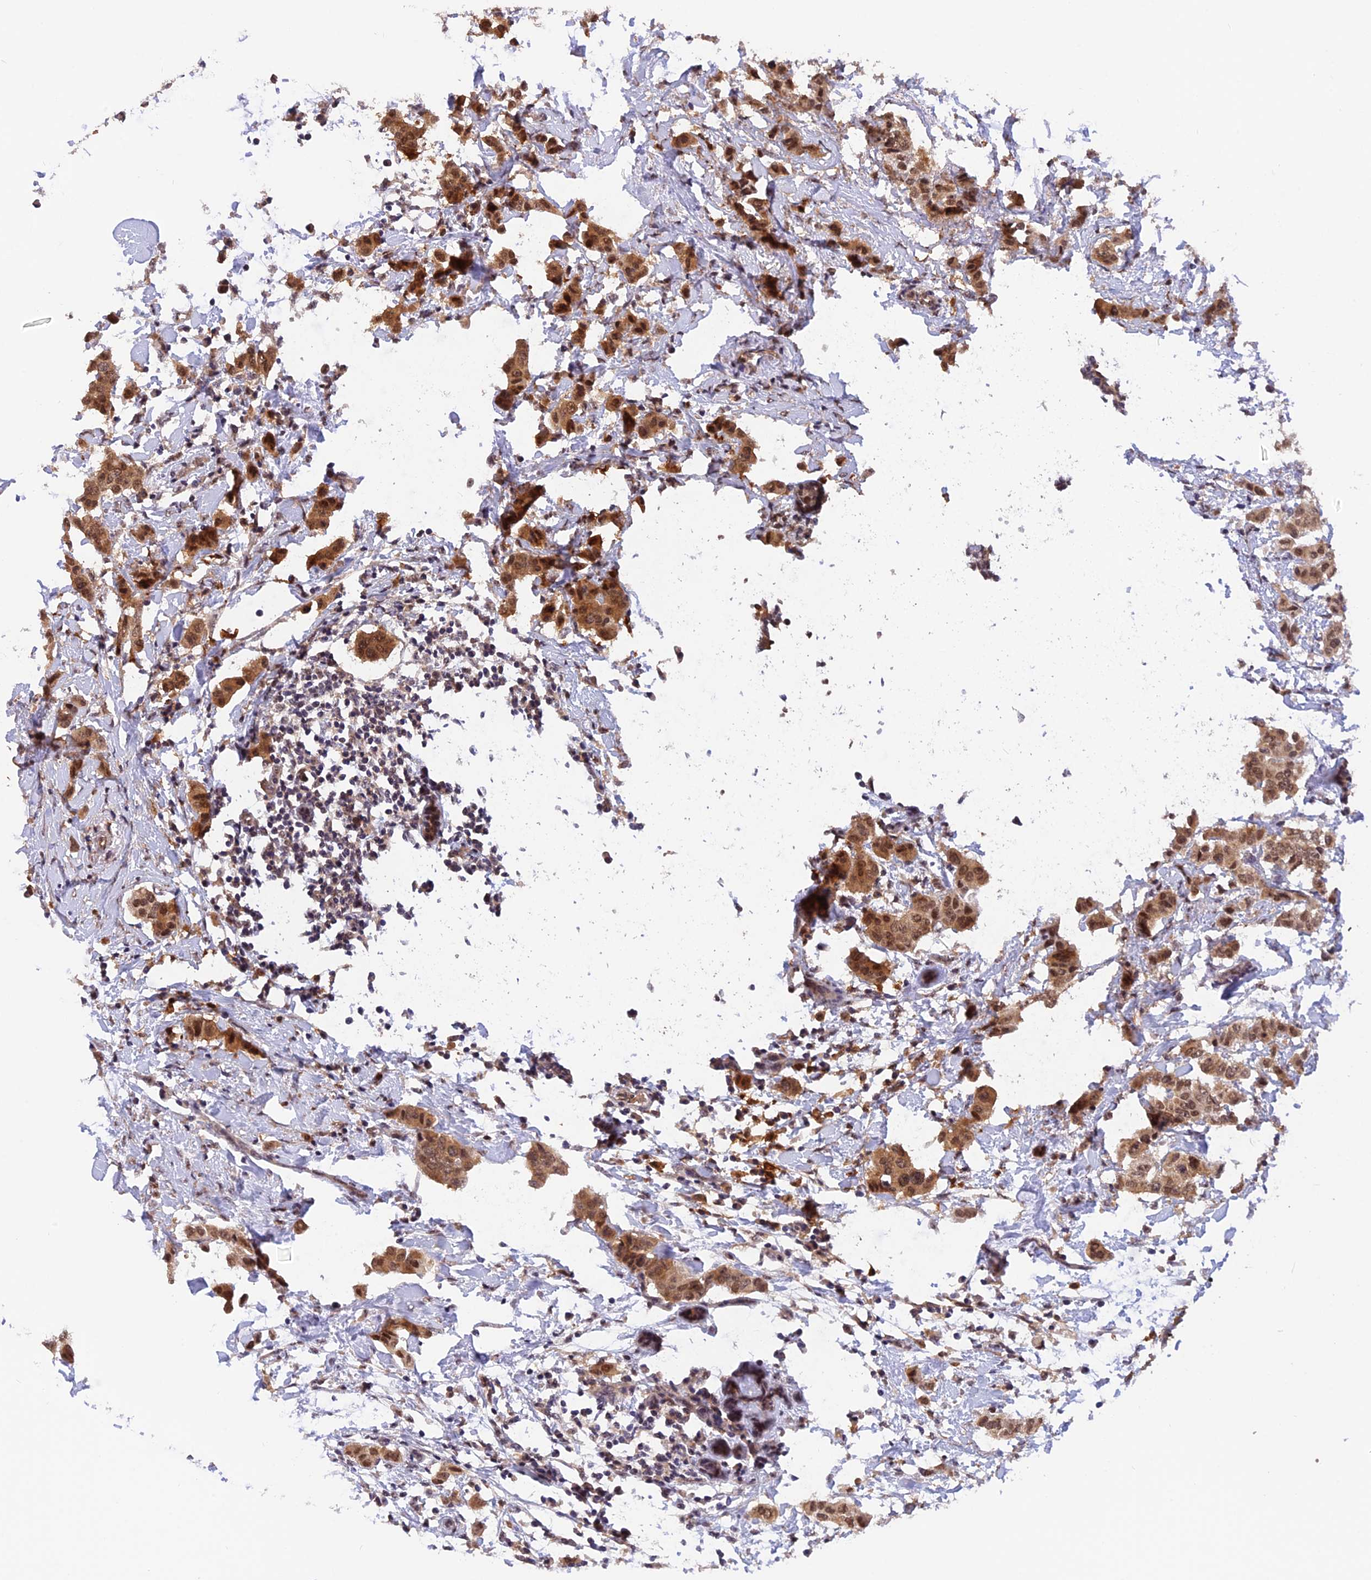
{"staining": {"intensity": "moderate", "quantity": ">75%", "location": "cytoplasmic/membranous,nuclear"}, "tissue": "breast cancer", "cell_type": "Tumor cells", "image_type": "cancer", "snomed": [{"axis": "morphology", "description": "Duct carcinoma"}, {"axis": "topography", "description": "Breast"}], "caption": "A histopathology image of human invasive ductal carcinoma (breast) stained for a protein exhibits moderate cytoplasmic/membranous and nuclear brown staining in tumor cells. The staining was performed using DAB to visualize the protein expression in brown, while the nuclei were stained in blue with hematoxylin (Magnification: 20x).", "gene": "MNS1", "patient": {"sex": "female", "age": 40}}